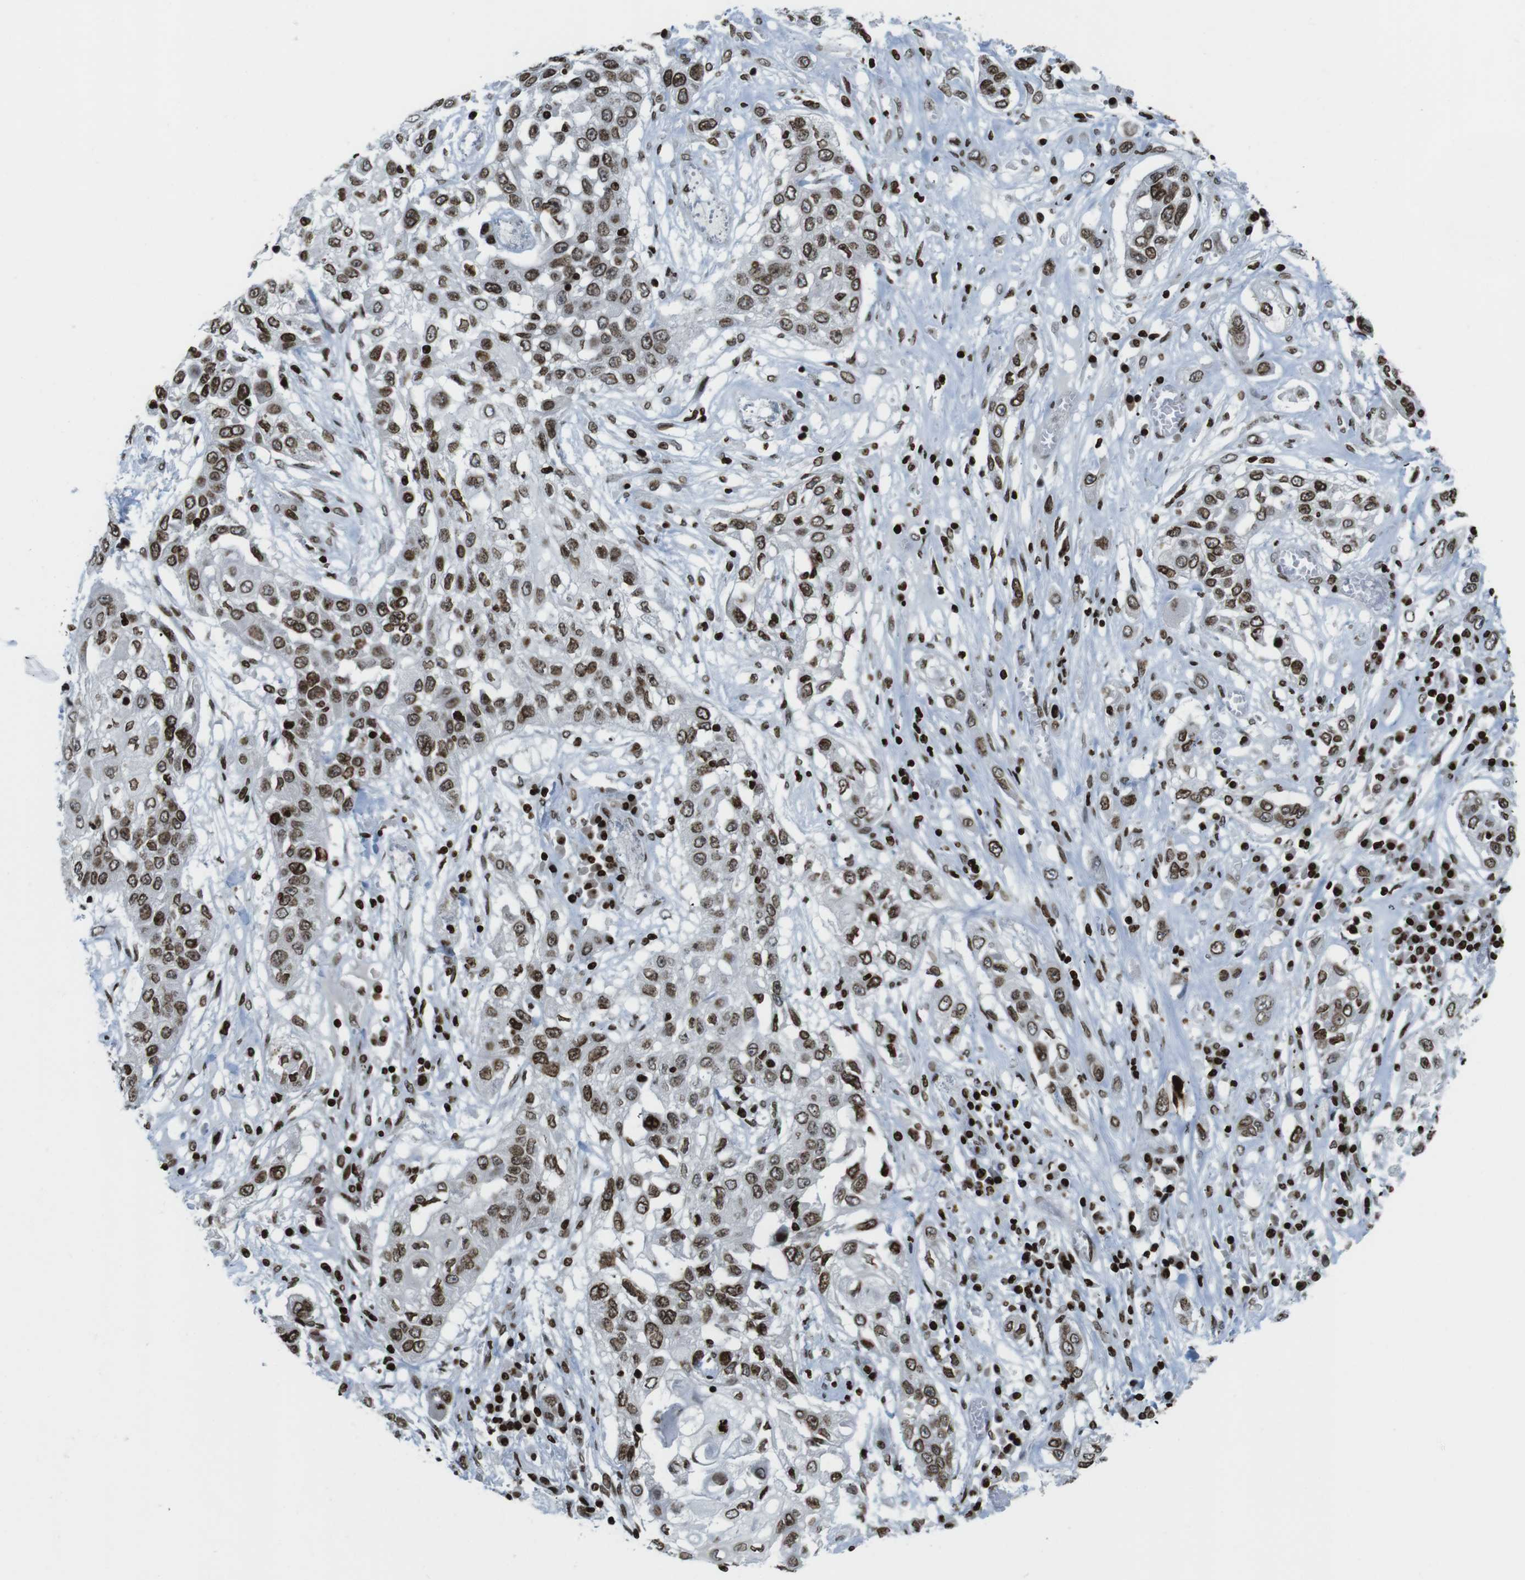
{"staining": {"intensity": "moderate", "quantity": ">75%", "location": "nuclear"}, "tissue": "lung cancer", "cell_type": "Tumor cells", "image_type": "cancer", "snomed": [{"axis": "morphology", "description": "Squamous cell carcinoma, NOS"}, {"axis": "topography", "description": "Lung"}], "caption": "High-magnification brightfield microscopy of lung cancer (squamous cell carcinoma) stained with DAB (brown) and counterstained with hematoxylin (blue). tumor cells exhibit moderate nuclear staining is present in approximately>75% of cells.", "gene": "H2AC8", "patient": {"sex": "male", "age": 71}}